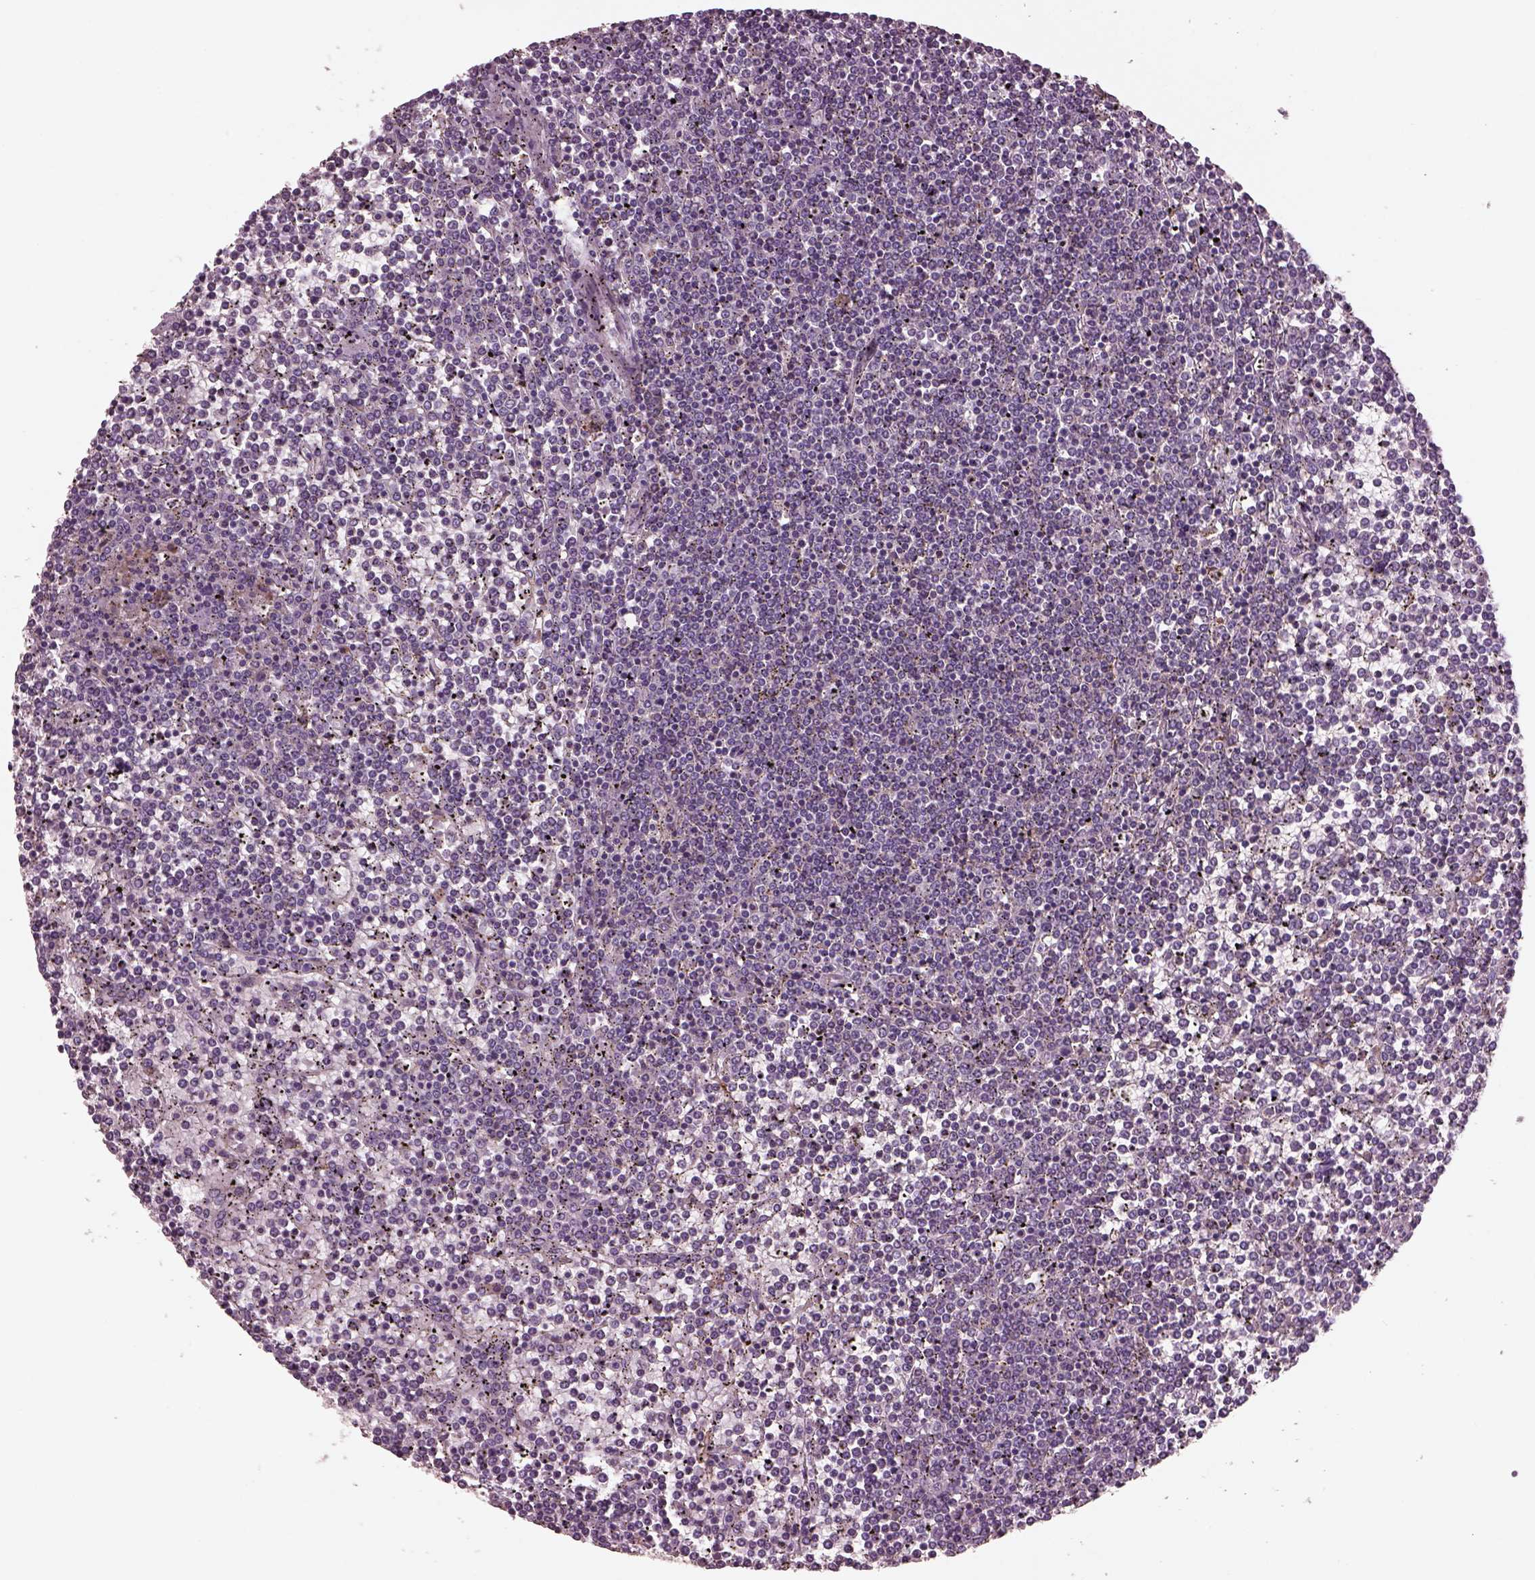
{"staining": {"intensity": "negative", "quantity": "none", "location": "none"}, "tissue": "lymphoma", "cell_type": "Tumor cells", "image_type": "cancer", "snomed": [{"axis": "morphology", "description": "Malignant lymphoma, non-Hodgkin's type, Low grade"}, {"axis": "topography", "description": "Spleen"}], "caption": "This is a histopathology image of IHC staining of malignant lymphoma, non-Hodgkin's type (low-grade), which shows no expression in tumor cells.", "gene": "SRI", "patient": {"sex": "female", "age": 19}}